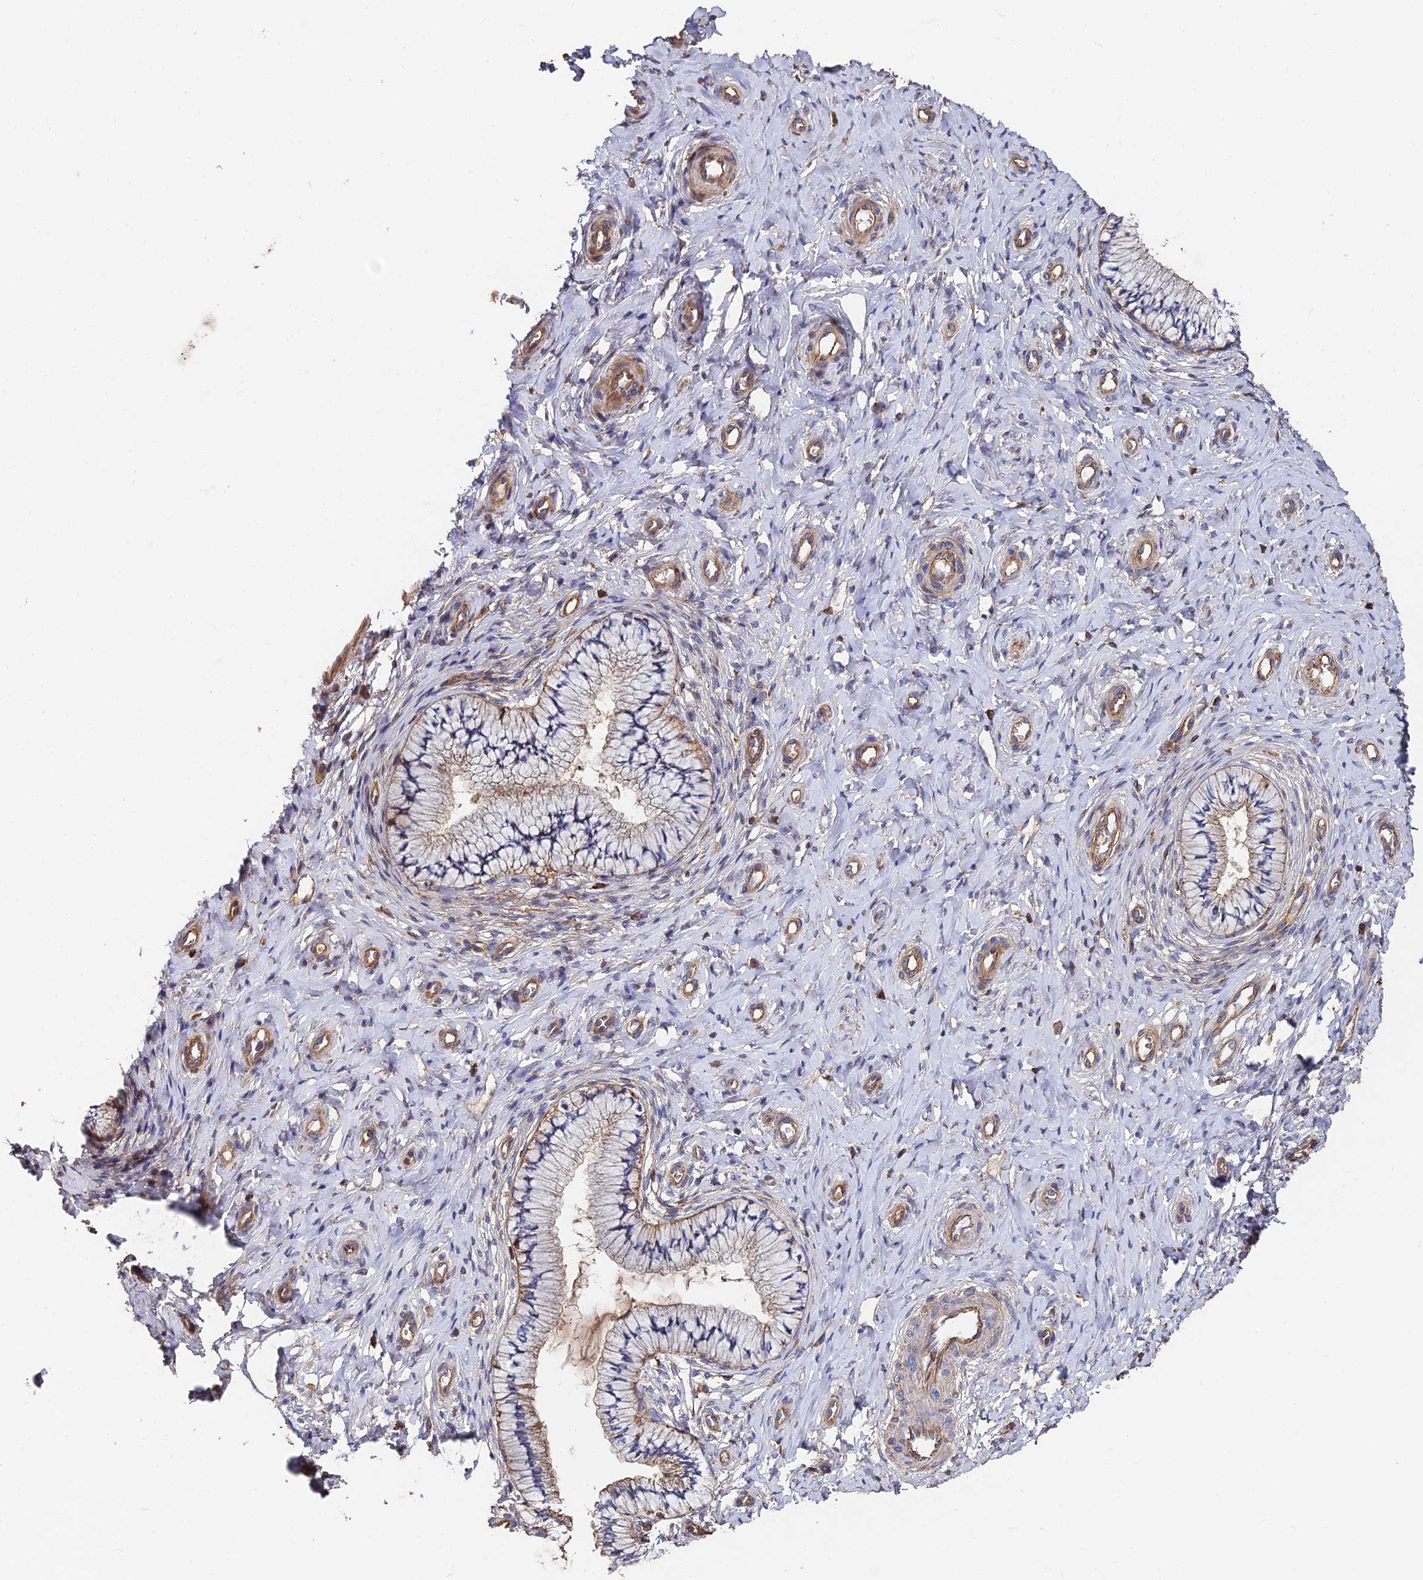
{"staining": {"intensity": "moderate", "quantity": "25%-75%", "location": "cytoplasmic/membranous"}, "tissue": "cervix", "cell_type": "Glandular cells", "image_type": "normal", "snomed": [{"axis": "morphology", "description": "Normal tissue, NOS"}, {"axis": "topography", "description": "Cervix"}], "caption": "This histopathology image demonstrates immunohistochemistry (IHC) staining of normal human cervix, with medium moderate cytoplasmic/membranous staining in about 25%-75% of glandular cells.", "gene": "EXT1", "patient": {"sex": "female", "age": 36}}